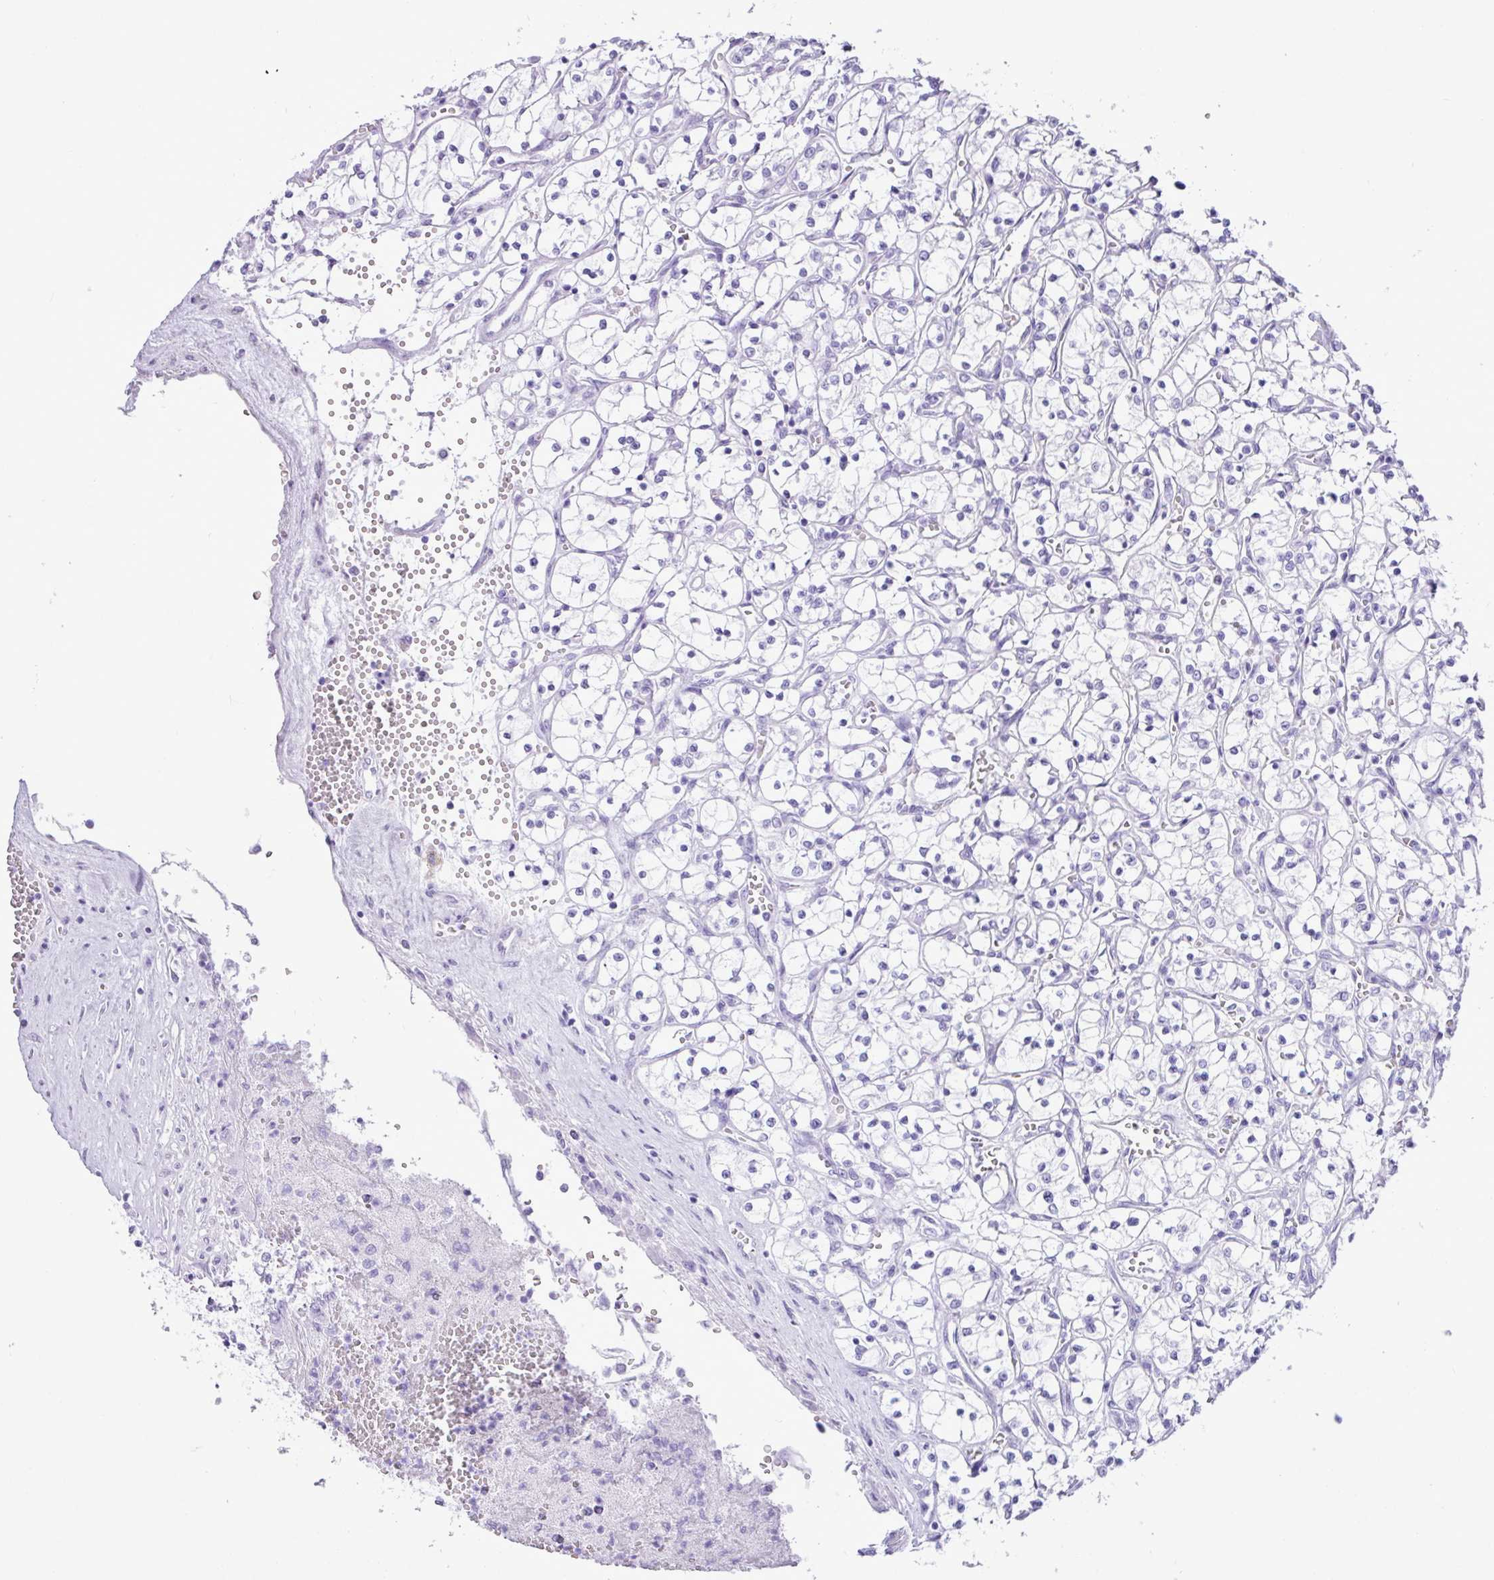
{"staining": {"intensity": "negative", "quantity": "none", "location": "none"}, "tissue": "renal cancer", "cell_type": "Tumor cells", "image_type": "cancer", "snomed": [{"axis": "morphology", "description": "Adenocarcinoma, NOS"}, {"axis": "topography", "description": "Kidney"}], "caption": "IHC histopathology image of human renal cancer (adenocarcinoma) stained for a protein (brown), which demonstrates no expression in tumor cells.", "gene": "CKMT2", "patient": {"sex": "female", "age": 69}}